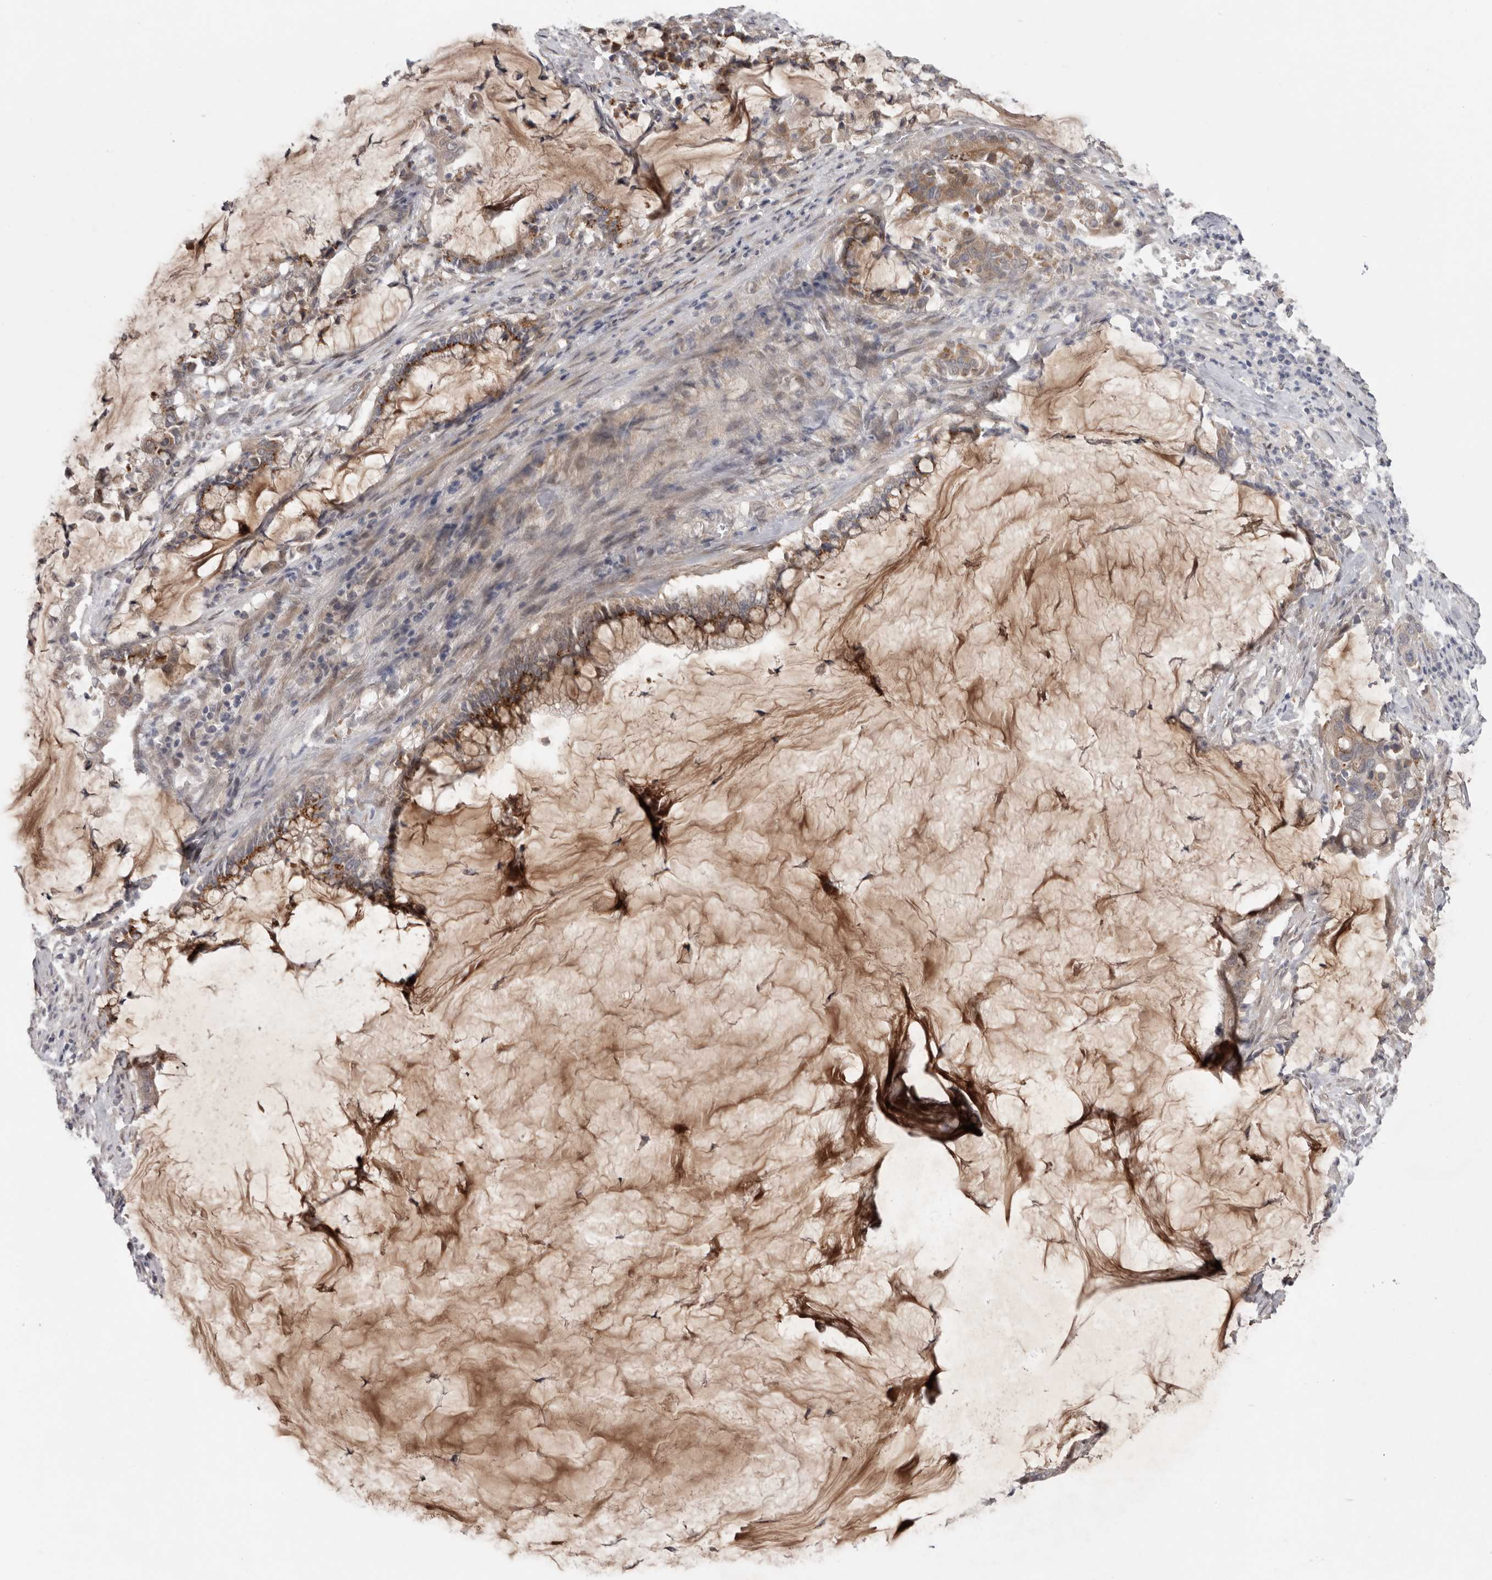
{"staining": {"intensity": "moderate", "quantity": ">75%", "location": "cytoplasmic/membranous"}, "tissue": "pancreatic cancer", "cell_type": "Tumor cells", "image_type": "cancer", "snomed": [{"axis": "morphology", "description": "Adenocarcinoma, NOS"}, {"axis": "topography", "description": "Pancreas"}], "caption": "Immunohistochemical staining of adenocarcinoma (pancreatic) exhibits medium levels of moderate cytoplasmic/membranous protein positivity in approximately >75% of tumor cells. The staining is performed using DAB brown chromogen to label protein expression. The nuclei are counter-stained blue using hematoxylin.", "gene": "NSUN4", "patient": {"sex": "male", "age": 41}}